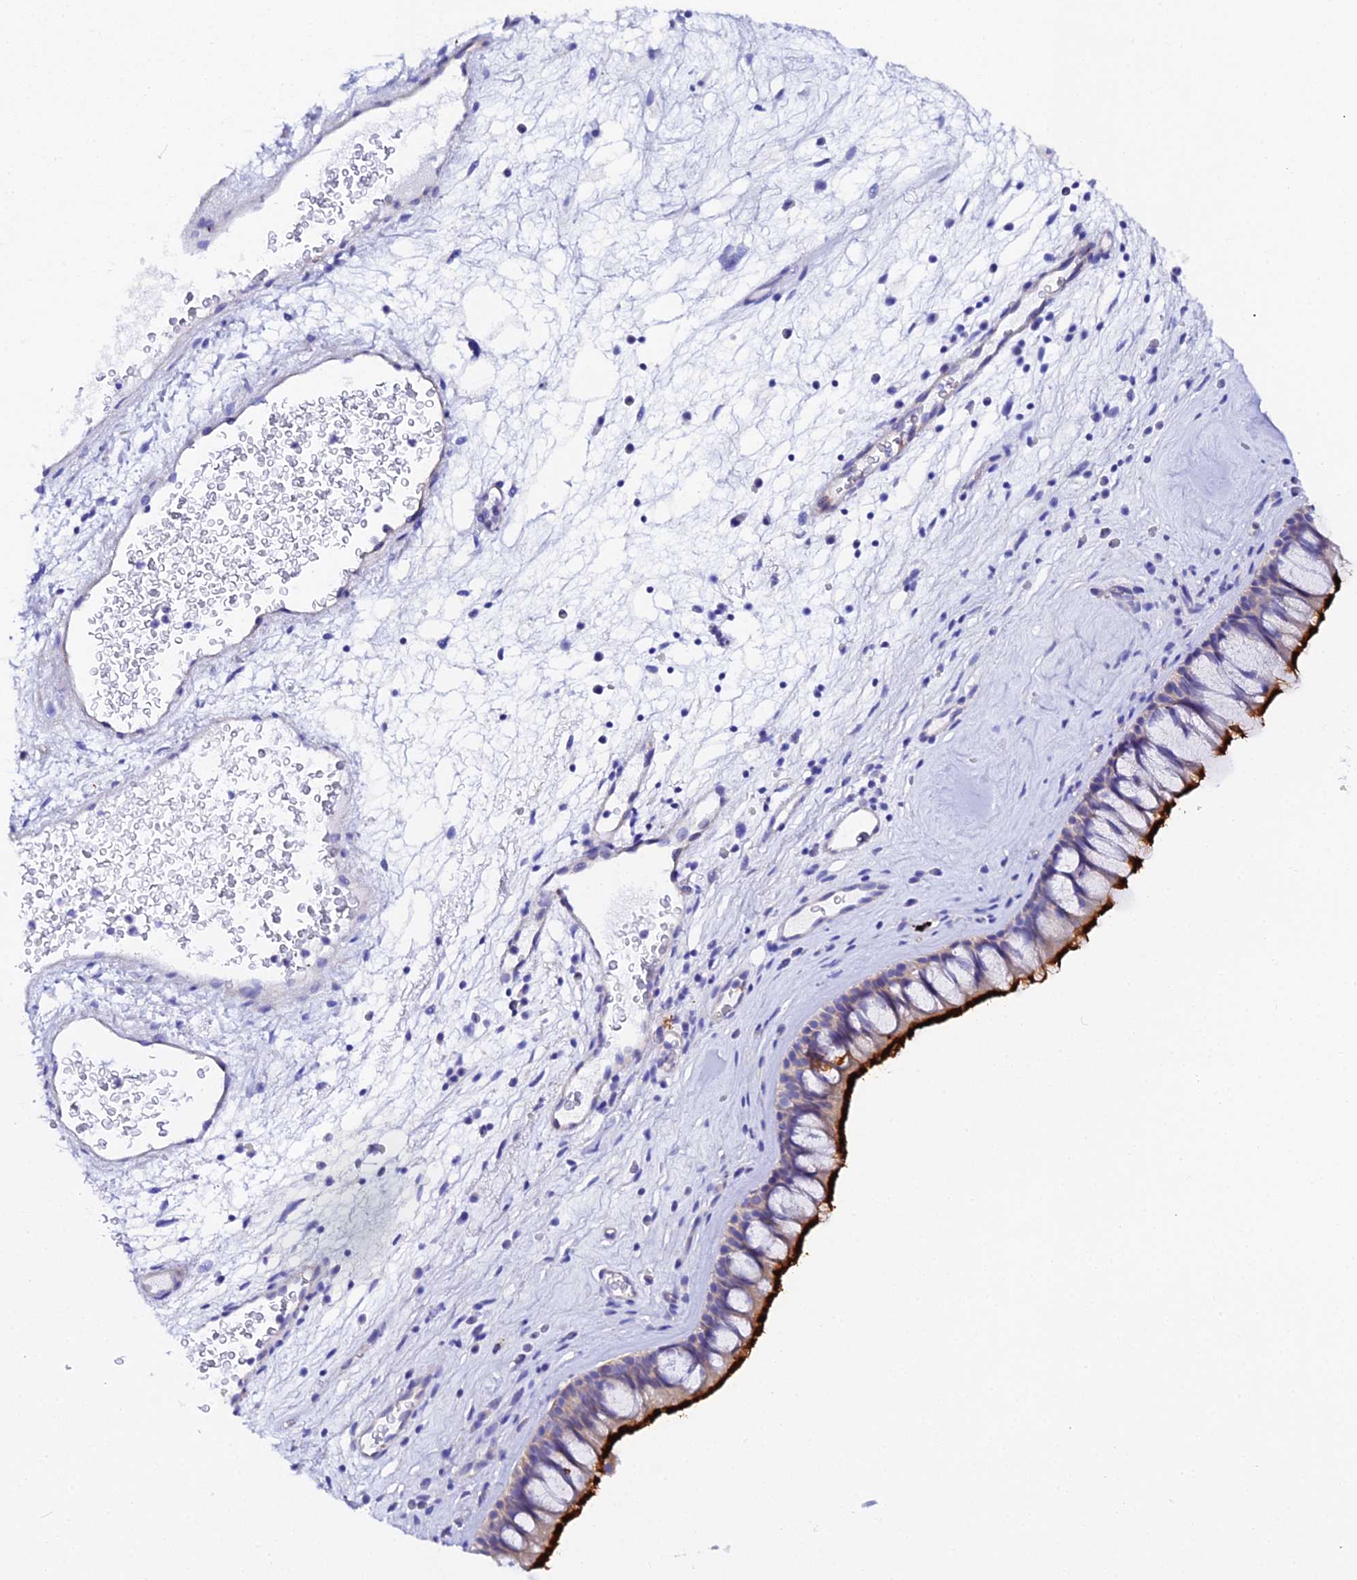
{"staining": {"intensity": "strong", "quantity": "25%-75%", "location": "cytoplasmic/membranous"}, "tissue": "nasopharynx", "cell_type": "Respiratory epithelial cells", "image_type": "normal", "snomed": [{"axis": "morphology", "description": "Normal tissue, NOS"}, {"axis": "morphology", "description": "Inflammation, NOS"}, {"axis": "morphology", "description": "Malignant melanoma, Metastatic site"}, {"axis": "topography", "description": "Nasopharynx"}], "caption": "Protein expression by immunohistochemistry (IHC) shows strong cytoplasmic/membranous staining in approximately 25%-75% of respiratory epithelial cells in unremarkable nasopharynx. Immunohistochemistry (ihc) stains the protein of interest in brown and the nuclei are stained blue.", "gene": "CFAP45", "patient": {"sex": "male", "age": 70}}